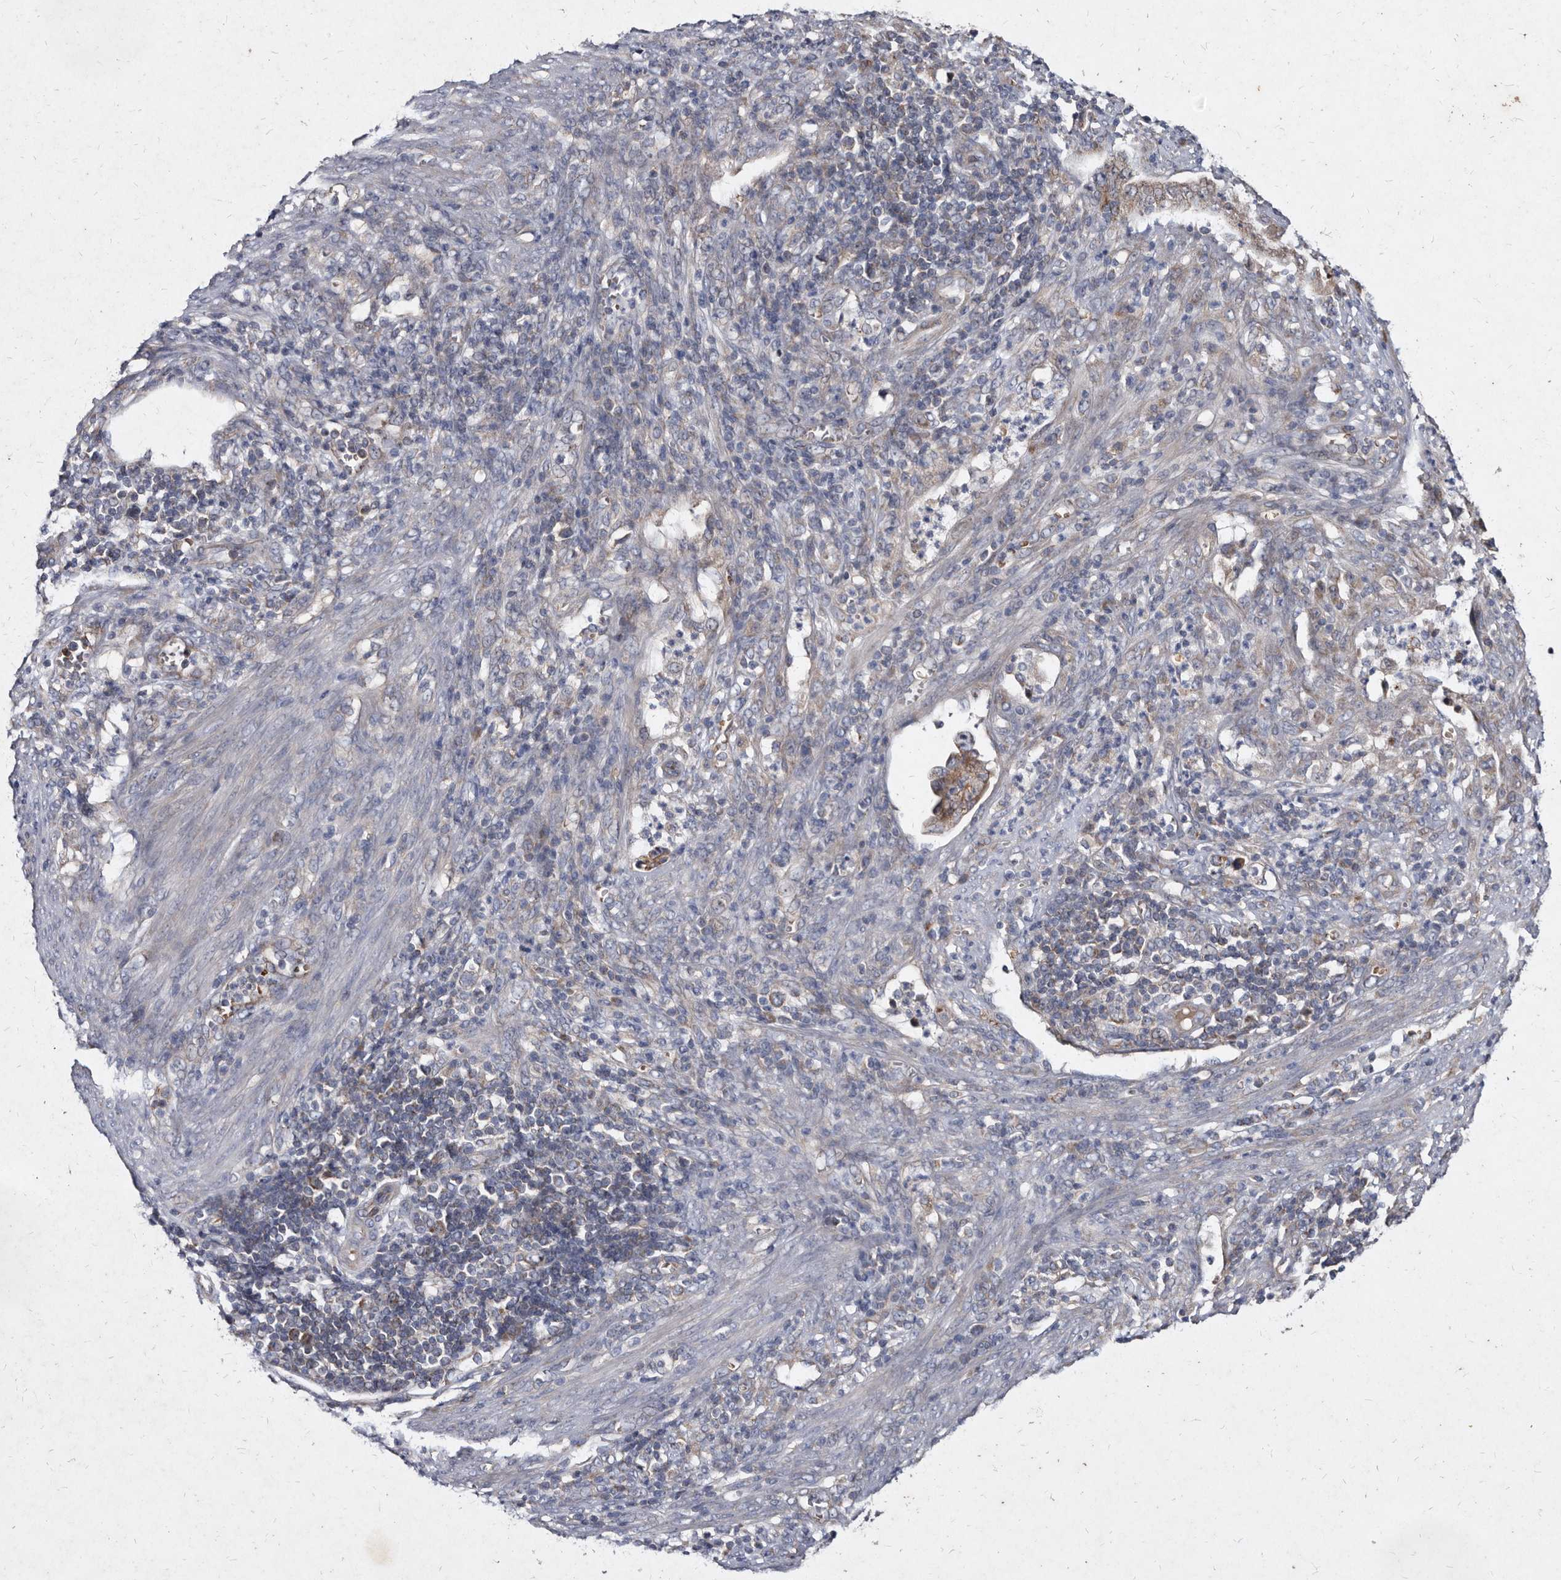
{"staining": {"intensity": "moderate", "quantity": "<25%", "location": "cytoplasmic/membranous"}, "tissue": "endometrial cancer", "cell_type": "Tumor cells", "image_type": "cancer", "snomed": [{"axis": "morphology", "description": "Adenocarcinoma, NOS"}, {"axis": "topography", "description": "Endometrium"}], "caption": "DAB (3,3'-diaminobenzidine) immunohistochemical staining of human endometrial cancer demonstrates moderate cytoplasmic/membranous protein expression in about <25% of tumor cells. The staining is performed using DAB brown chromogen to label protein expression. The nuclei are counter-stained blue using hematoxylin.", "gene": "YPEL3", "patient": {"sex": "female", "age": 51}}